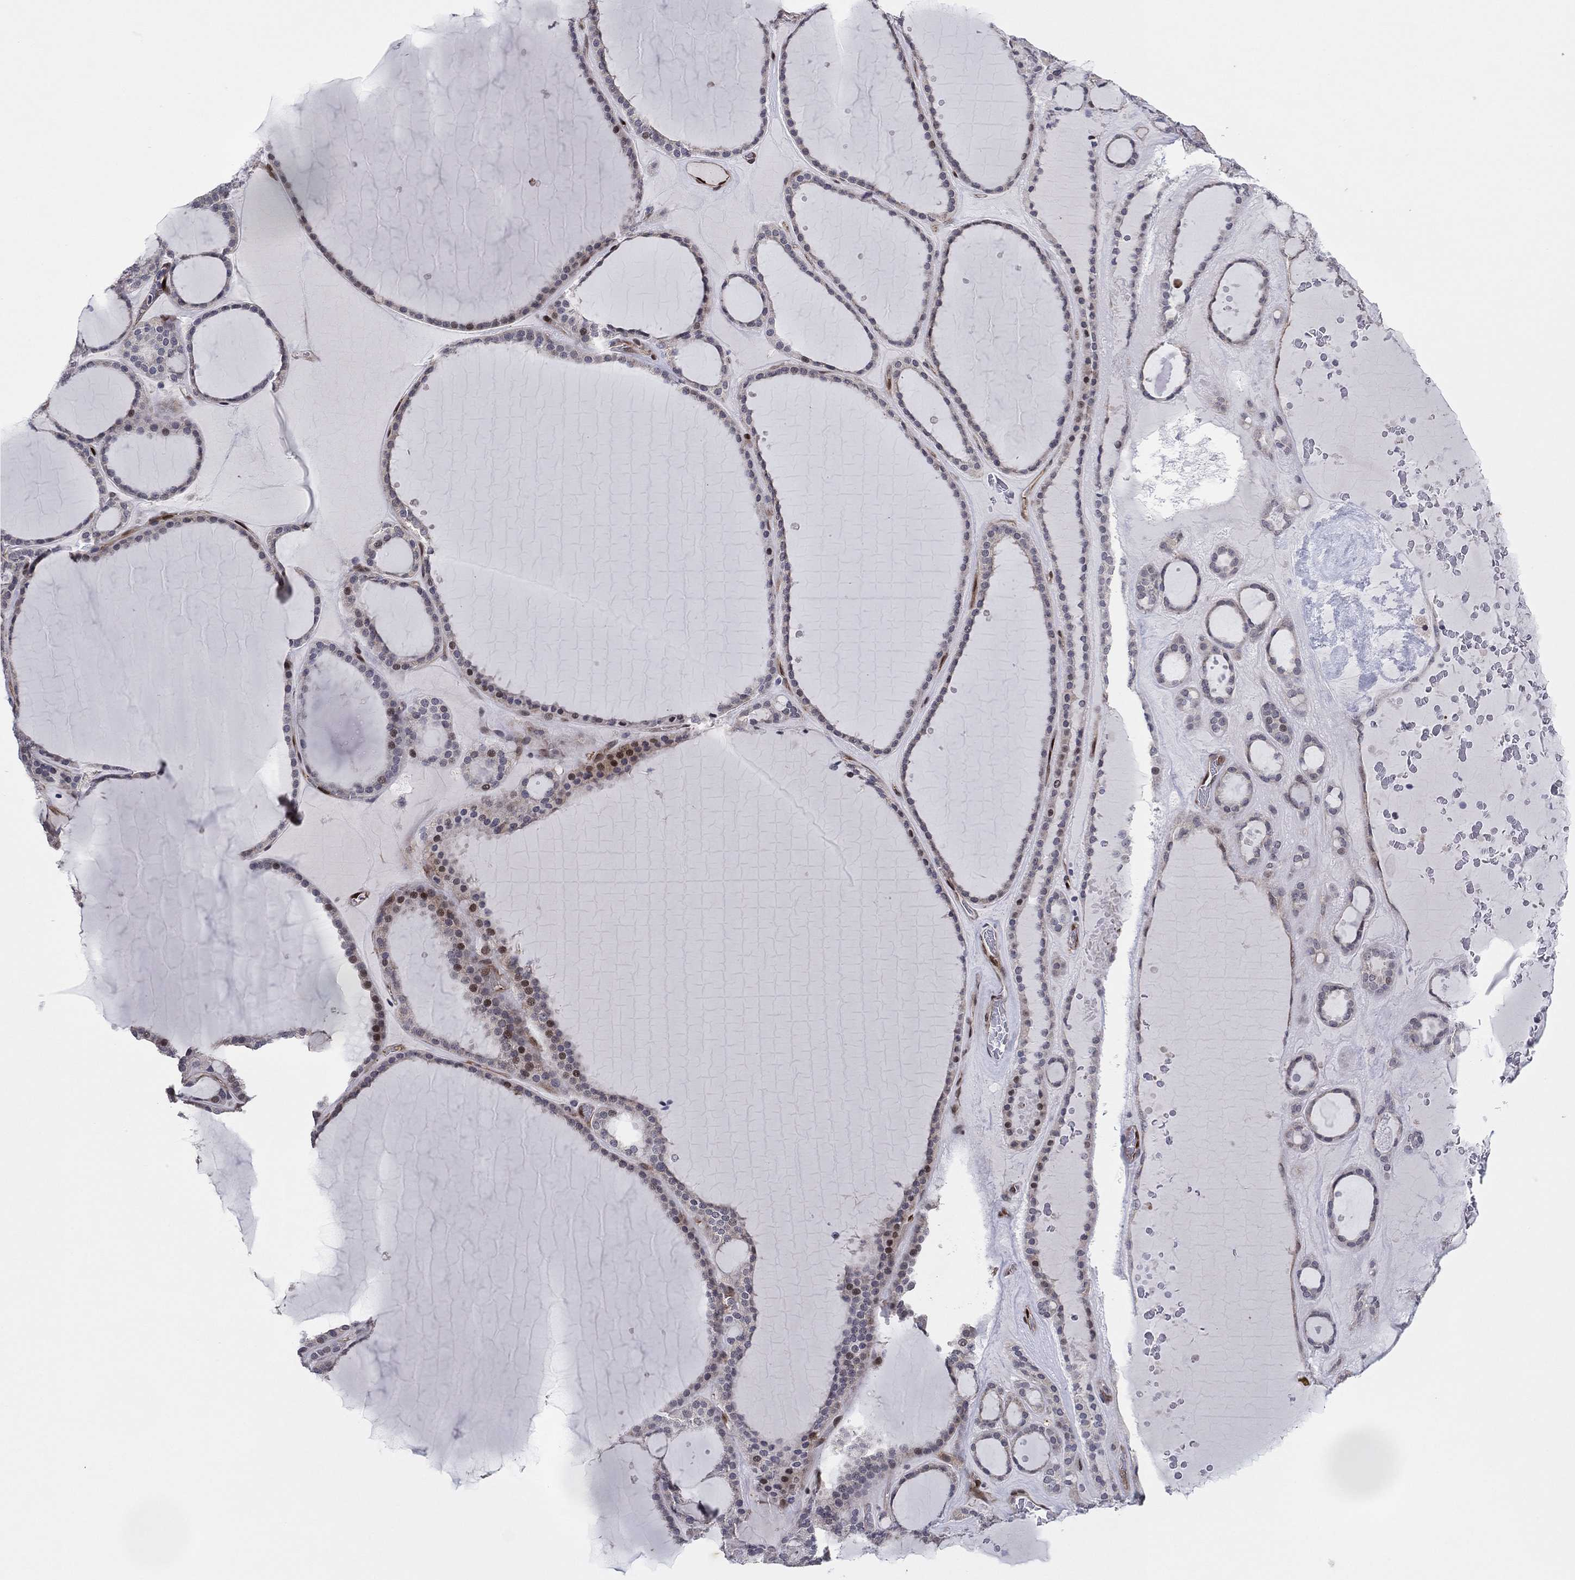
{"staining": {"intensity": "moderate", "quantity": "<25%", "location": "nuclear"}, "tissue": "thyroid gland", "cell_type": "Glandular cells", "image_type": "normal", "snomed": [{"axis": "morphology", "description": "Normal tissue, NOS"}, {"axis": "topography", "description": "Thyroid gland"}], "caption": "DAB immunohistochemical staining of benign human thyroid gland exhibits moderate nuclear protein staining in approximately <25% of glandular cells.", "gene": "SNCG", "patient": {"sex": "male", "age": 63}}